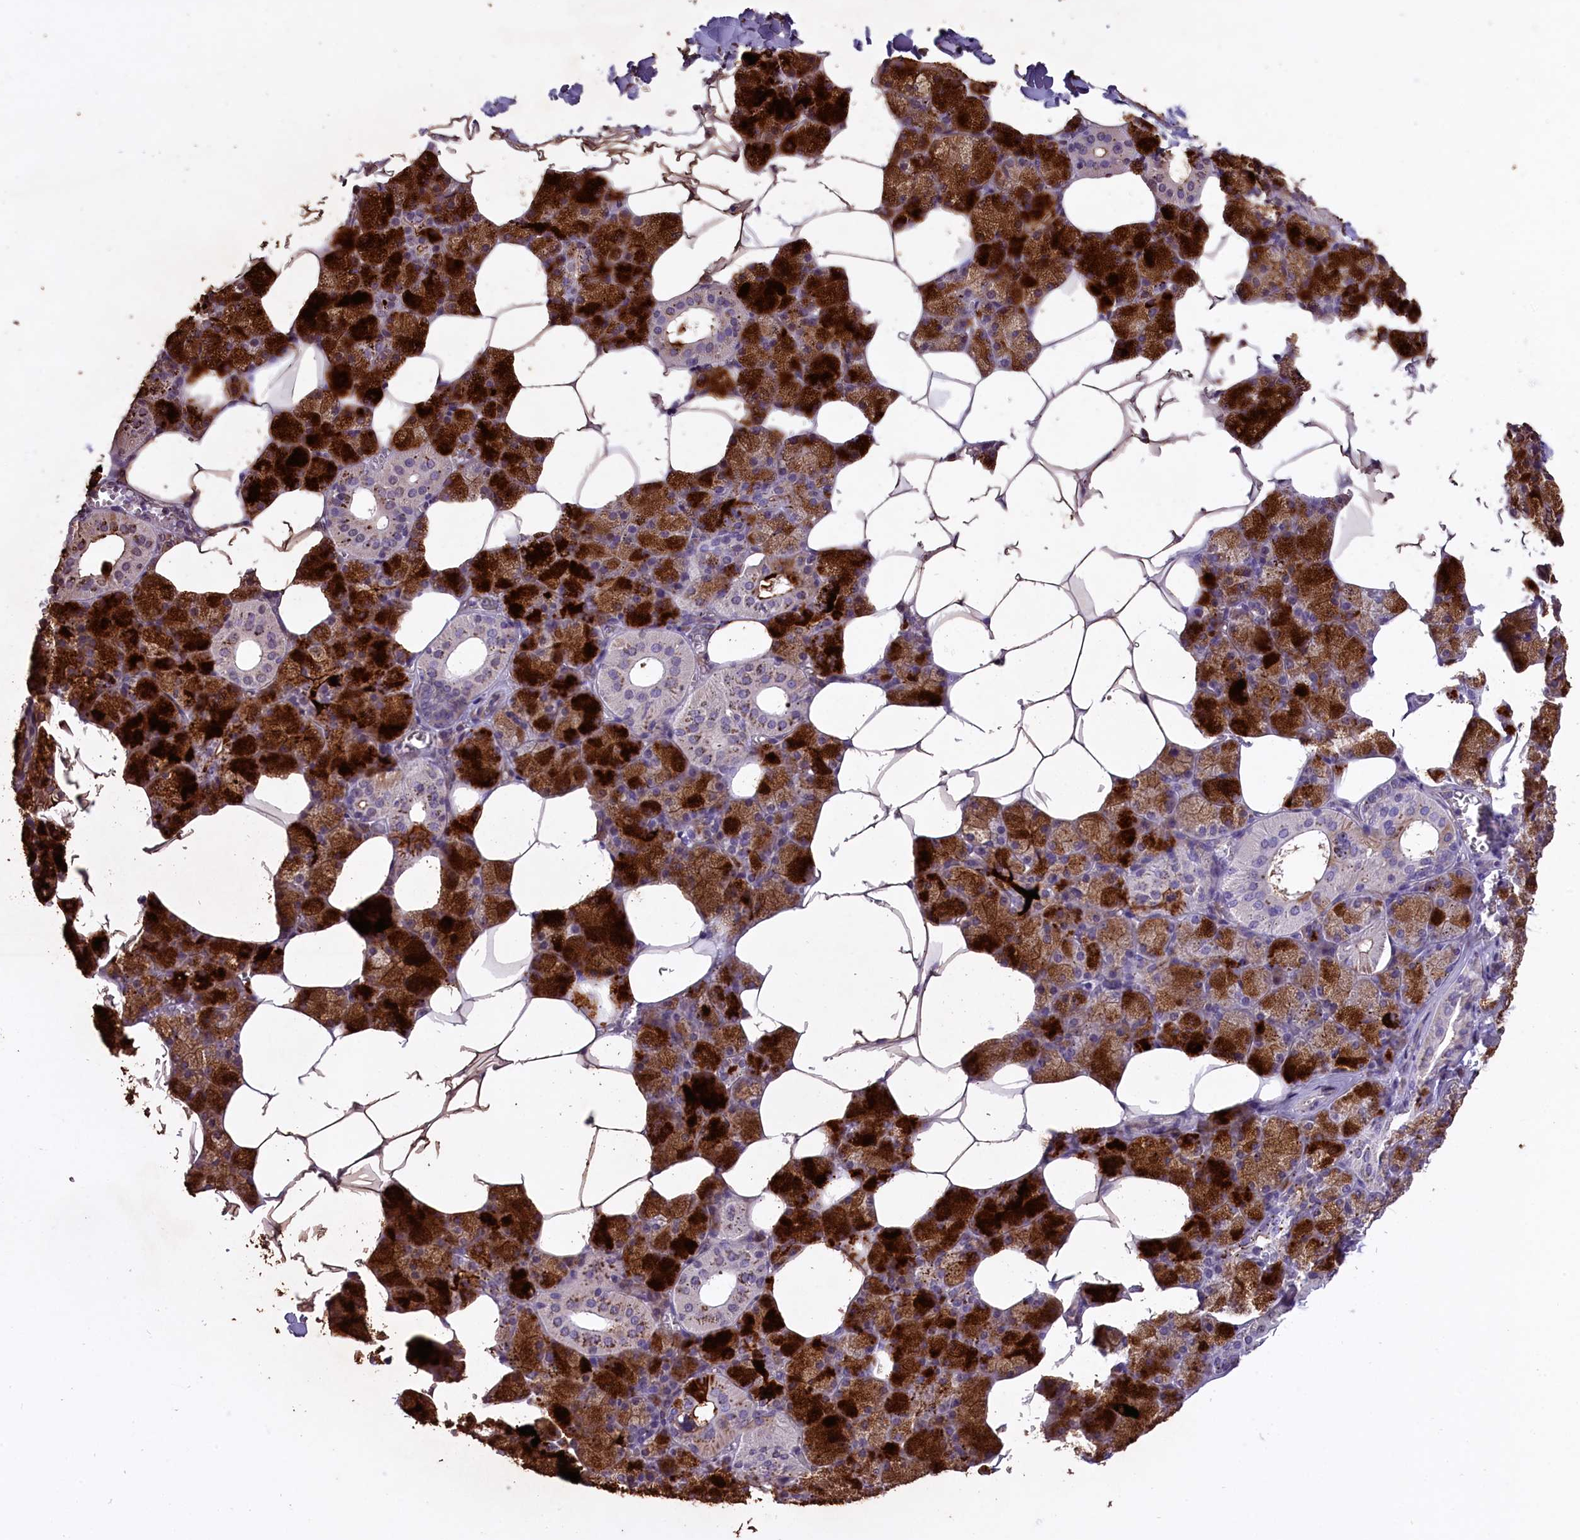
{"staining": {"intensity": "strong", "quantity": "25%-75%", "location": "cytoplasmic/membranous"}, "tissue": "salivary gland", "cell_type": "Glandular cells", "image_type": "normal", "snomed": [{"axis": "morphology", "description": "Normal tissue, NOS"}, {"axis": "topography", "description": "Salivary gland"}], "caption": "Salivary gland stained with DAB (3,3'-diaminobenzidine) IHC exhibits high levels of strong cytoplasmic/membranous expression in about 25%-75% of glandular cells. Using DAB (3,3'-diaminobenzidine) (brown) and hematoxylin (blue) stains, captured at high magnification using brightfield microscopy.", "gene": "CCDC32", "patient": {"sex": "male", "age": 62}}